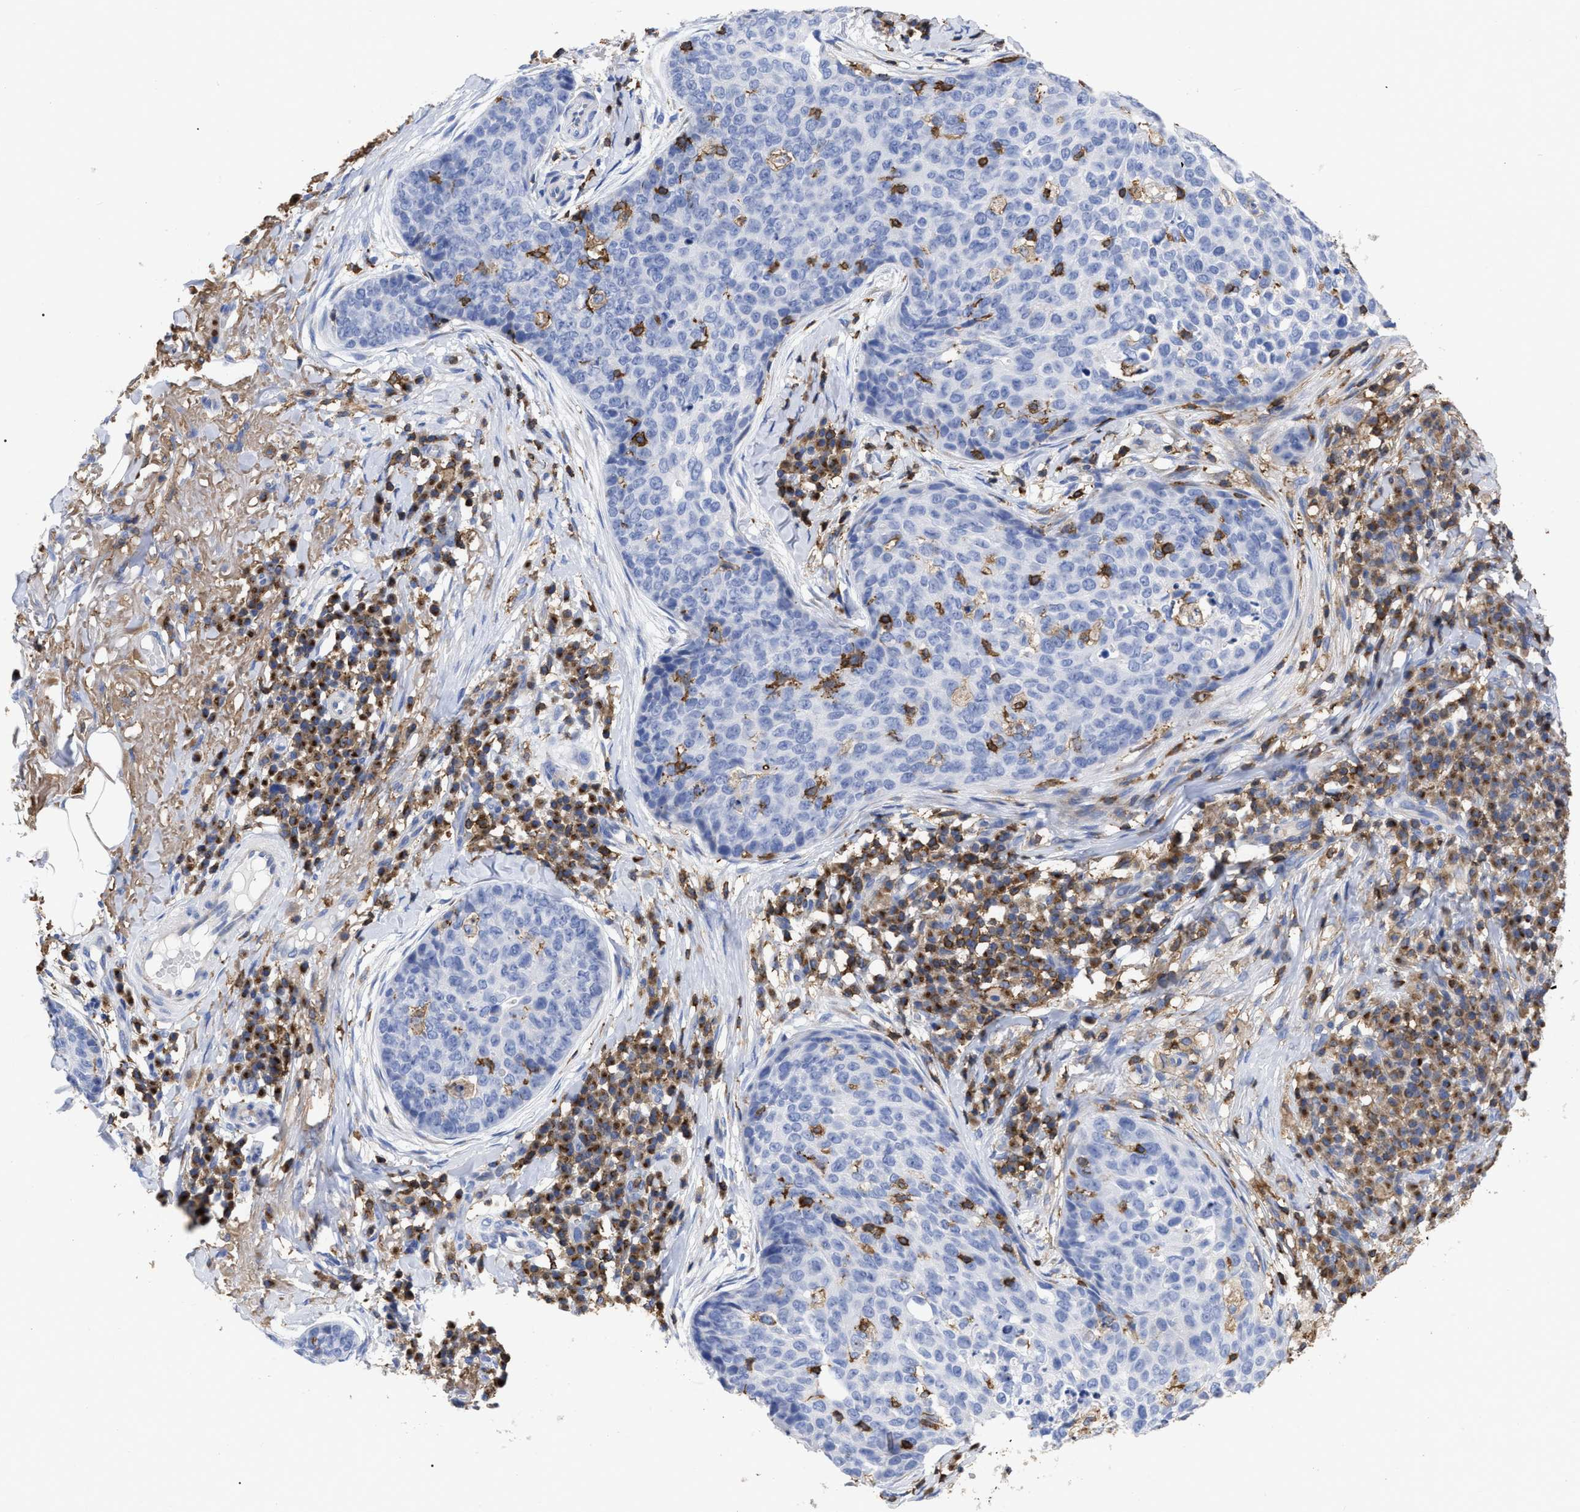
{"staining": {"intensity": "negative", "quantity": "none", "location": "none"}, "tissue": "skin cancer", "cell_type": "Tumor cells", "image_type": "cancer", "snomed": [{"axis": "morphology", "description": "Squamous cell carcinoma in situ, NOS"}, {"axis": "morphology", "description": "Squamous cell carcinoma, NOS"}, {"axis": "topography", "description": "Skin"}], "caption": "Immunohistochemistry of skin cancer (squamous cell carcinoma in situ) reveals no expression in tumor cells. (Brightfield microscopy of DAB IHC at high magnification).", "gene": "HCLS1", "patient": {"sex": "male", "age": 93}}